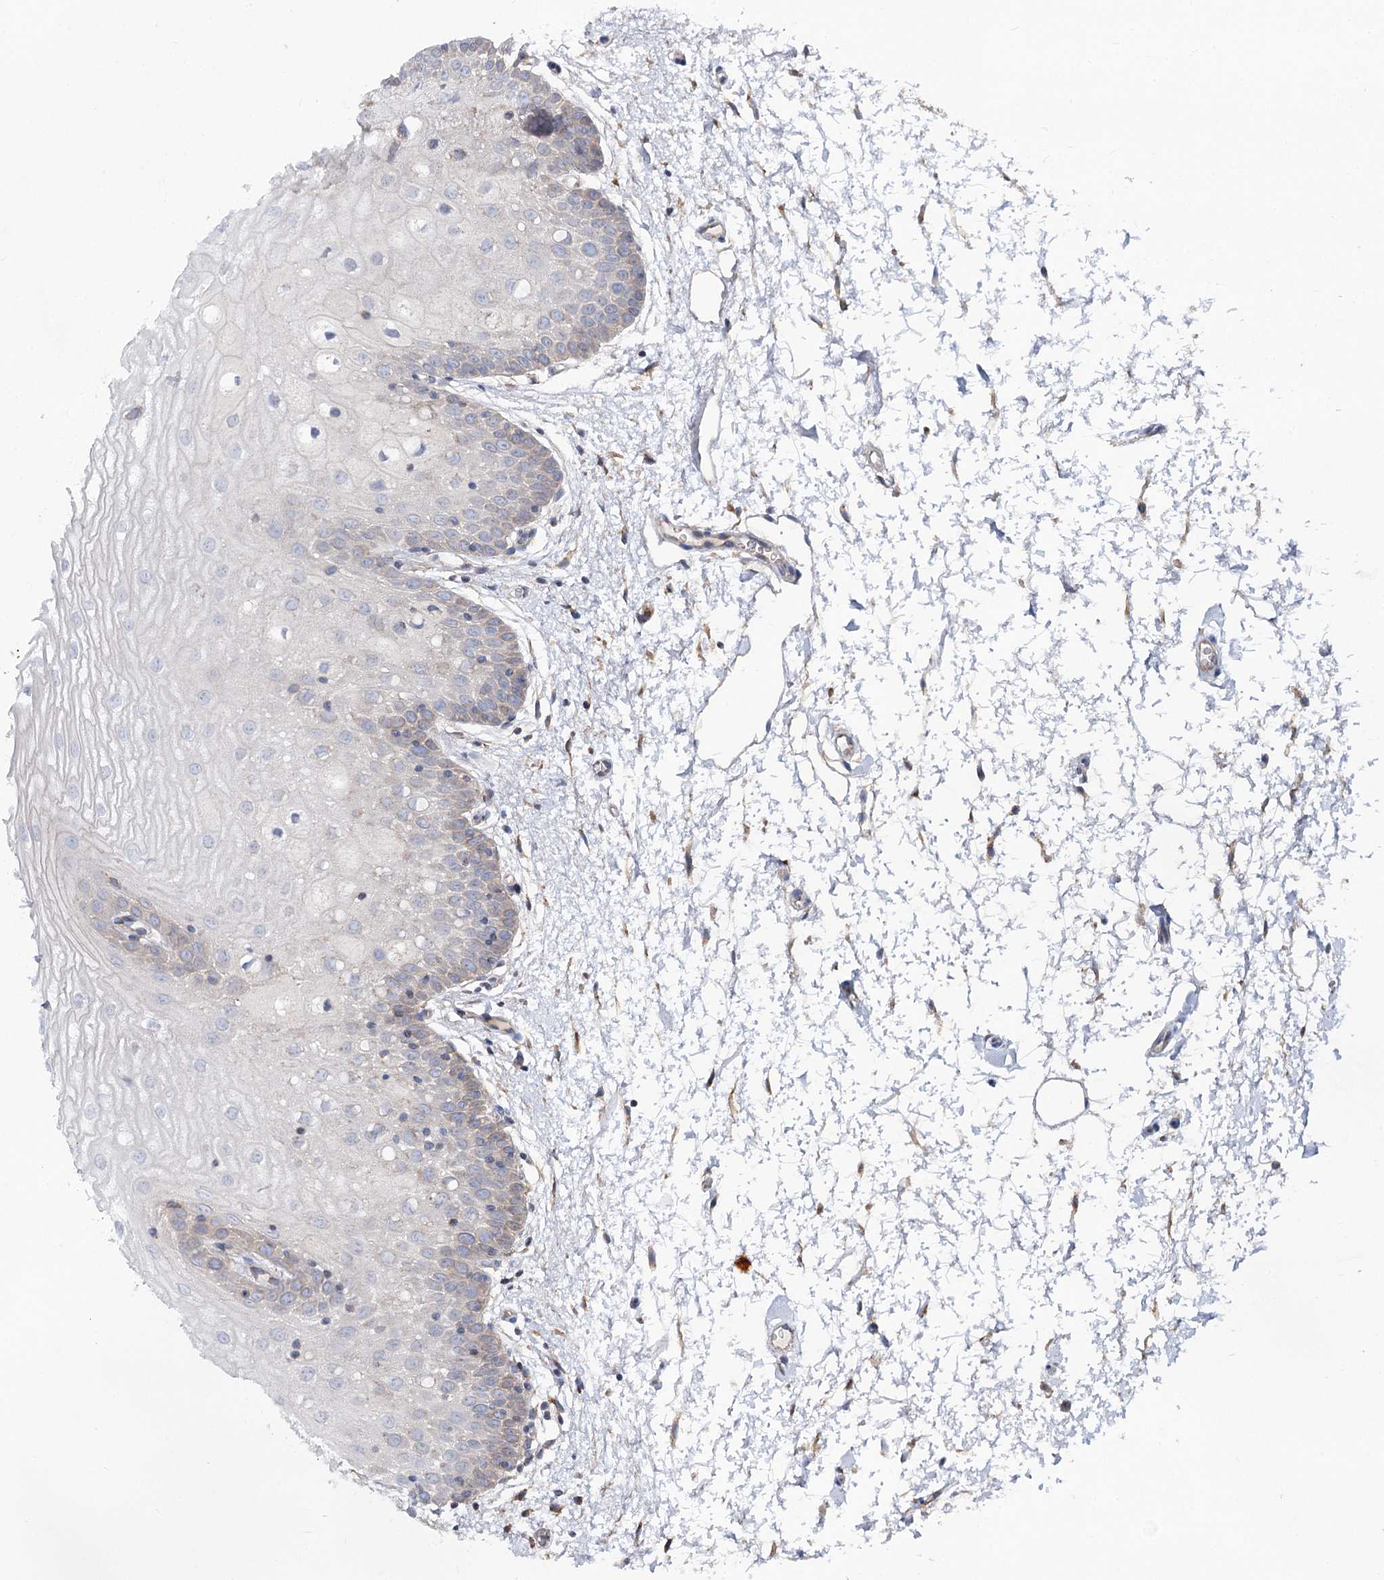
{"staining": {"intensity": "weak", "quantity": "<25%", "location": "cytoplasmic/membranous"}, "tissue": "oral mucosa", "cell_type": "Squamous epithelial cells", "image_type": "normal", "snomed": [{"axis": "morphology", "description": "Normal tissue, NOS"}, {"axis": "topography", "description": "Oral tissue"}, {"axis": "topography", "description": "Tounge, NOS"}], "caption": "The micrograph reveals no staining of squamous epithelial cells in normal oral mucosa.", "gene": "MSANTD2", "patient": {"sex": "female", "age": 73}}